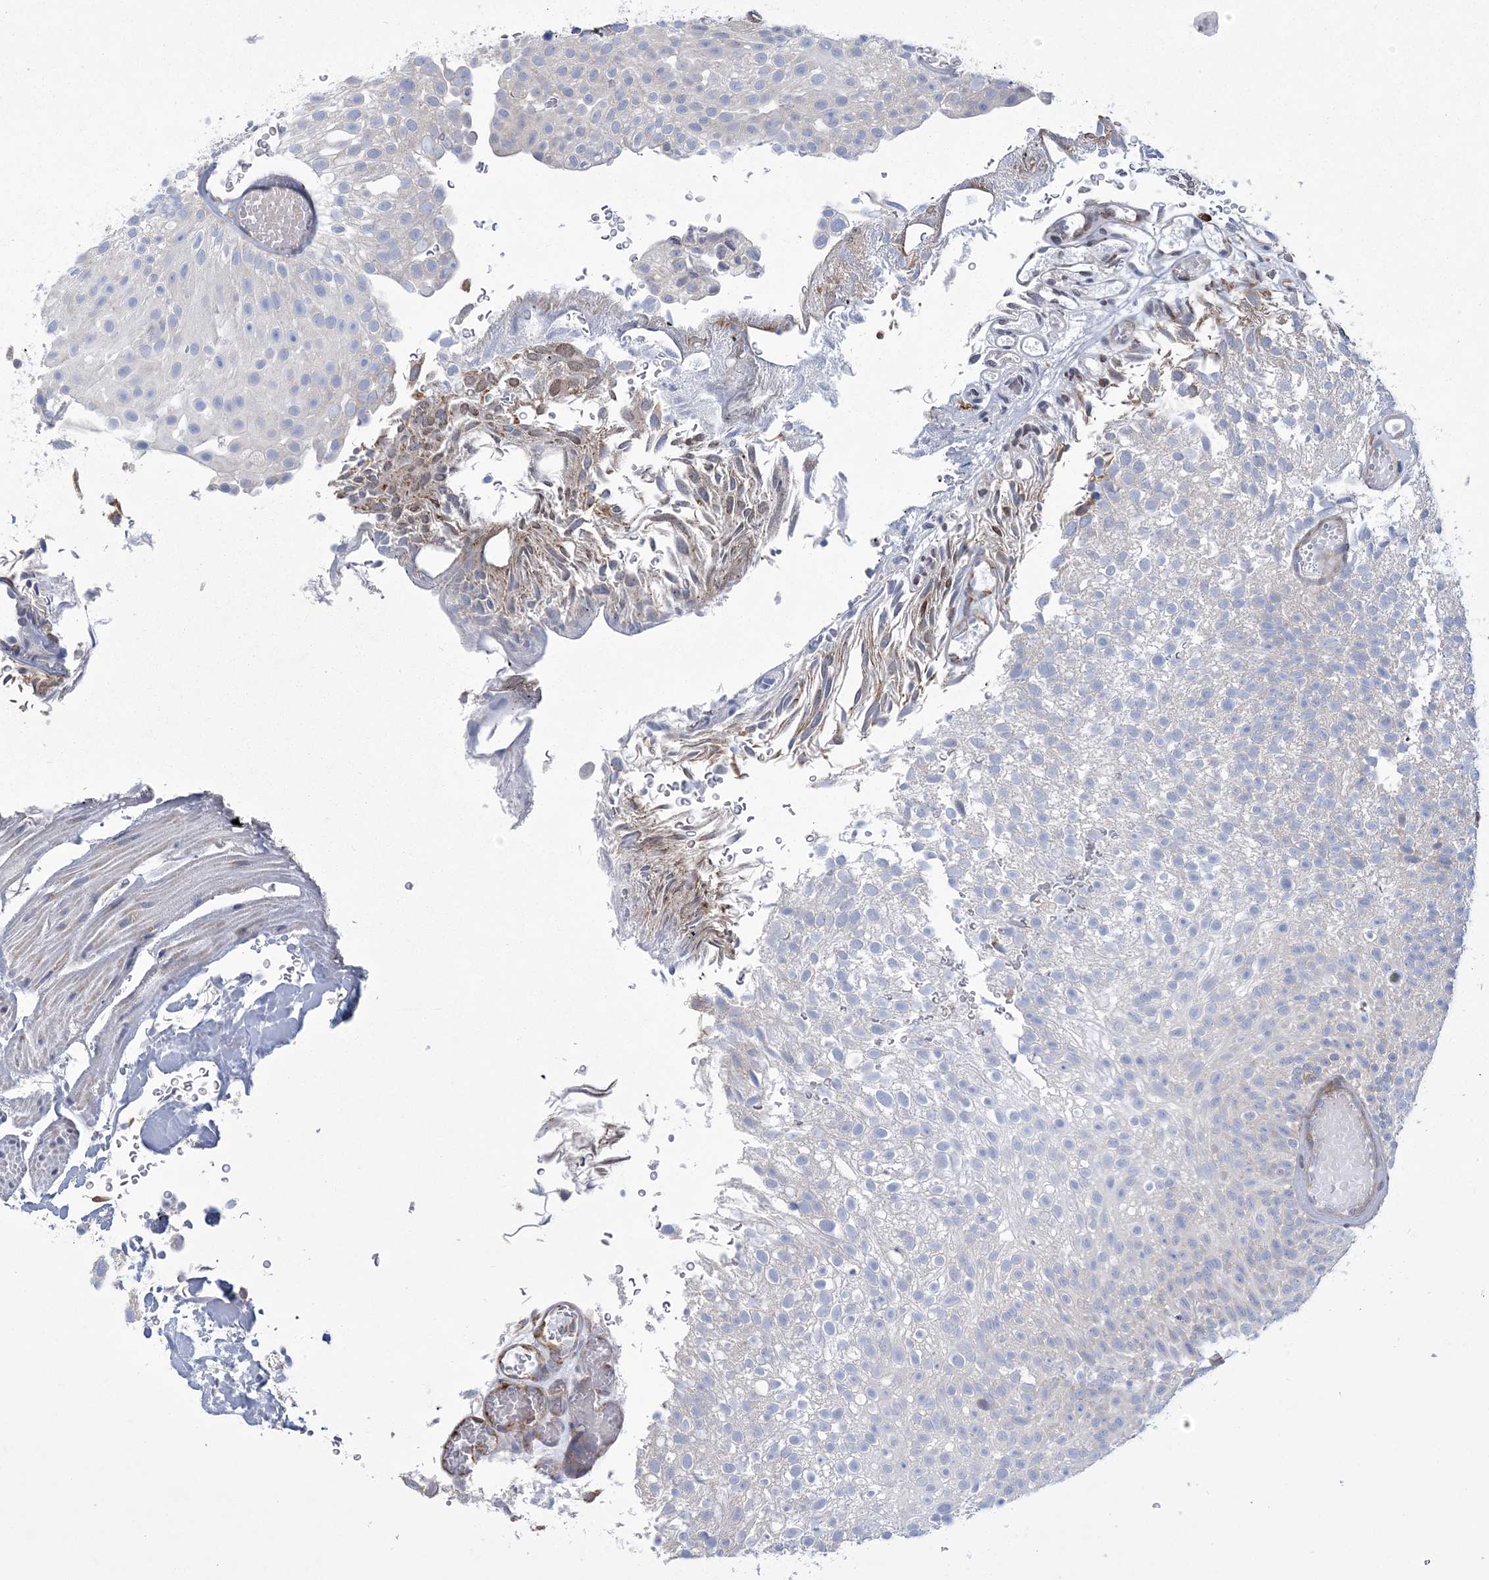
{"staining": {"intensity": "negative", "quantity": "none", "location": "none"}, "tissue": "urothelial cancer", "cell_type": "Tumor cells", "image_type": "cancer", "snomed": [{"axis": "morphology", "description": "Urothelial carcinoma, Low grade"}, {"axis": "topography", "description": "Urinary bladder"}], "caption": "Immunohistochemical staining of urothelial carcinoma (low-grade) exhibits no significant staining in tumor cells.", "gene": "ARSJ", "patient": {"sex": "male", "age": 78}}